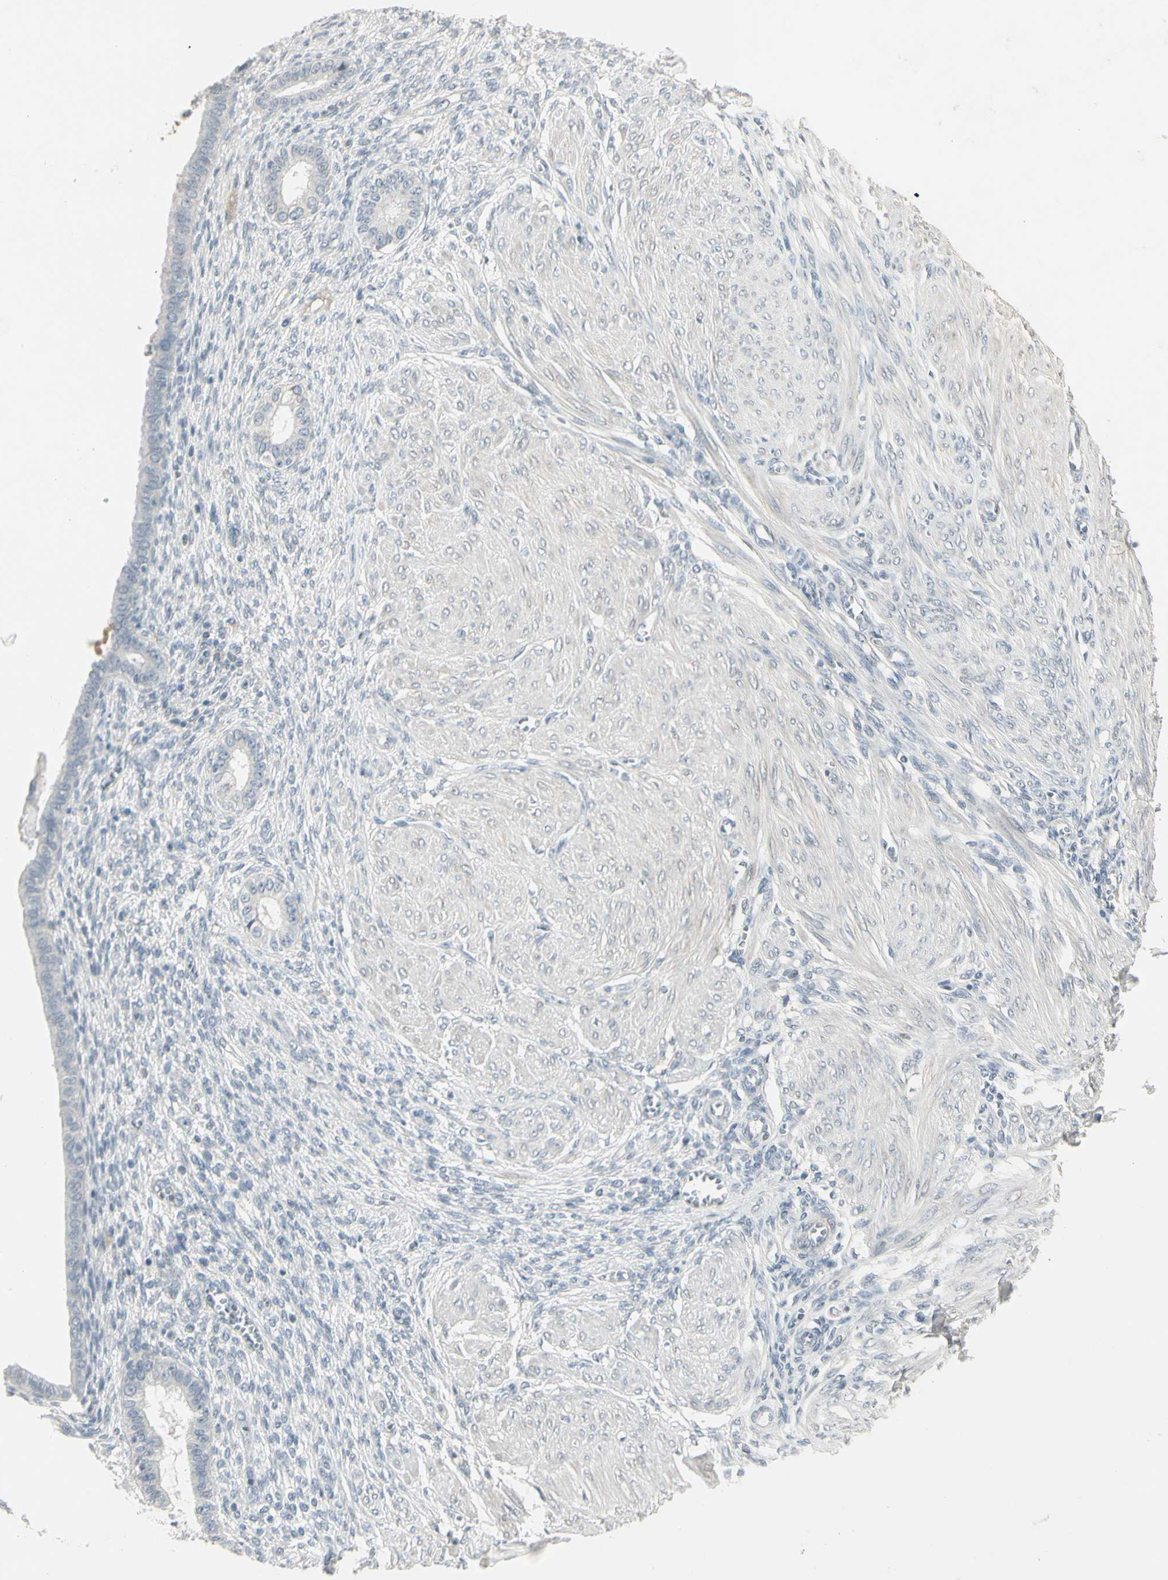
{"staining": {"intensity": "negative", "quantity": "none", "location": "none"}, "tissue": "endometrium", "cell_type": "Cells in endometrial stroma", "image_type": "normal", "snomed": [{"axis": "morphology", "description": "Normal tissue, NOS"}, {"axis": "topography", "description": "Endometrium"}], "caption": "Immunohistochemistry (IHC) of benign human endometrium demonstrates no staining in cells in endometrial stroma.", "gene": "DMPK", "patient": {"sex": "female", "age": 72}}